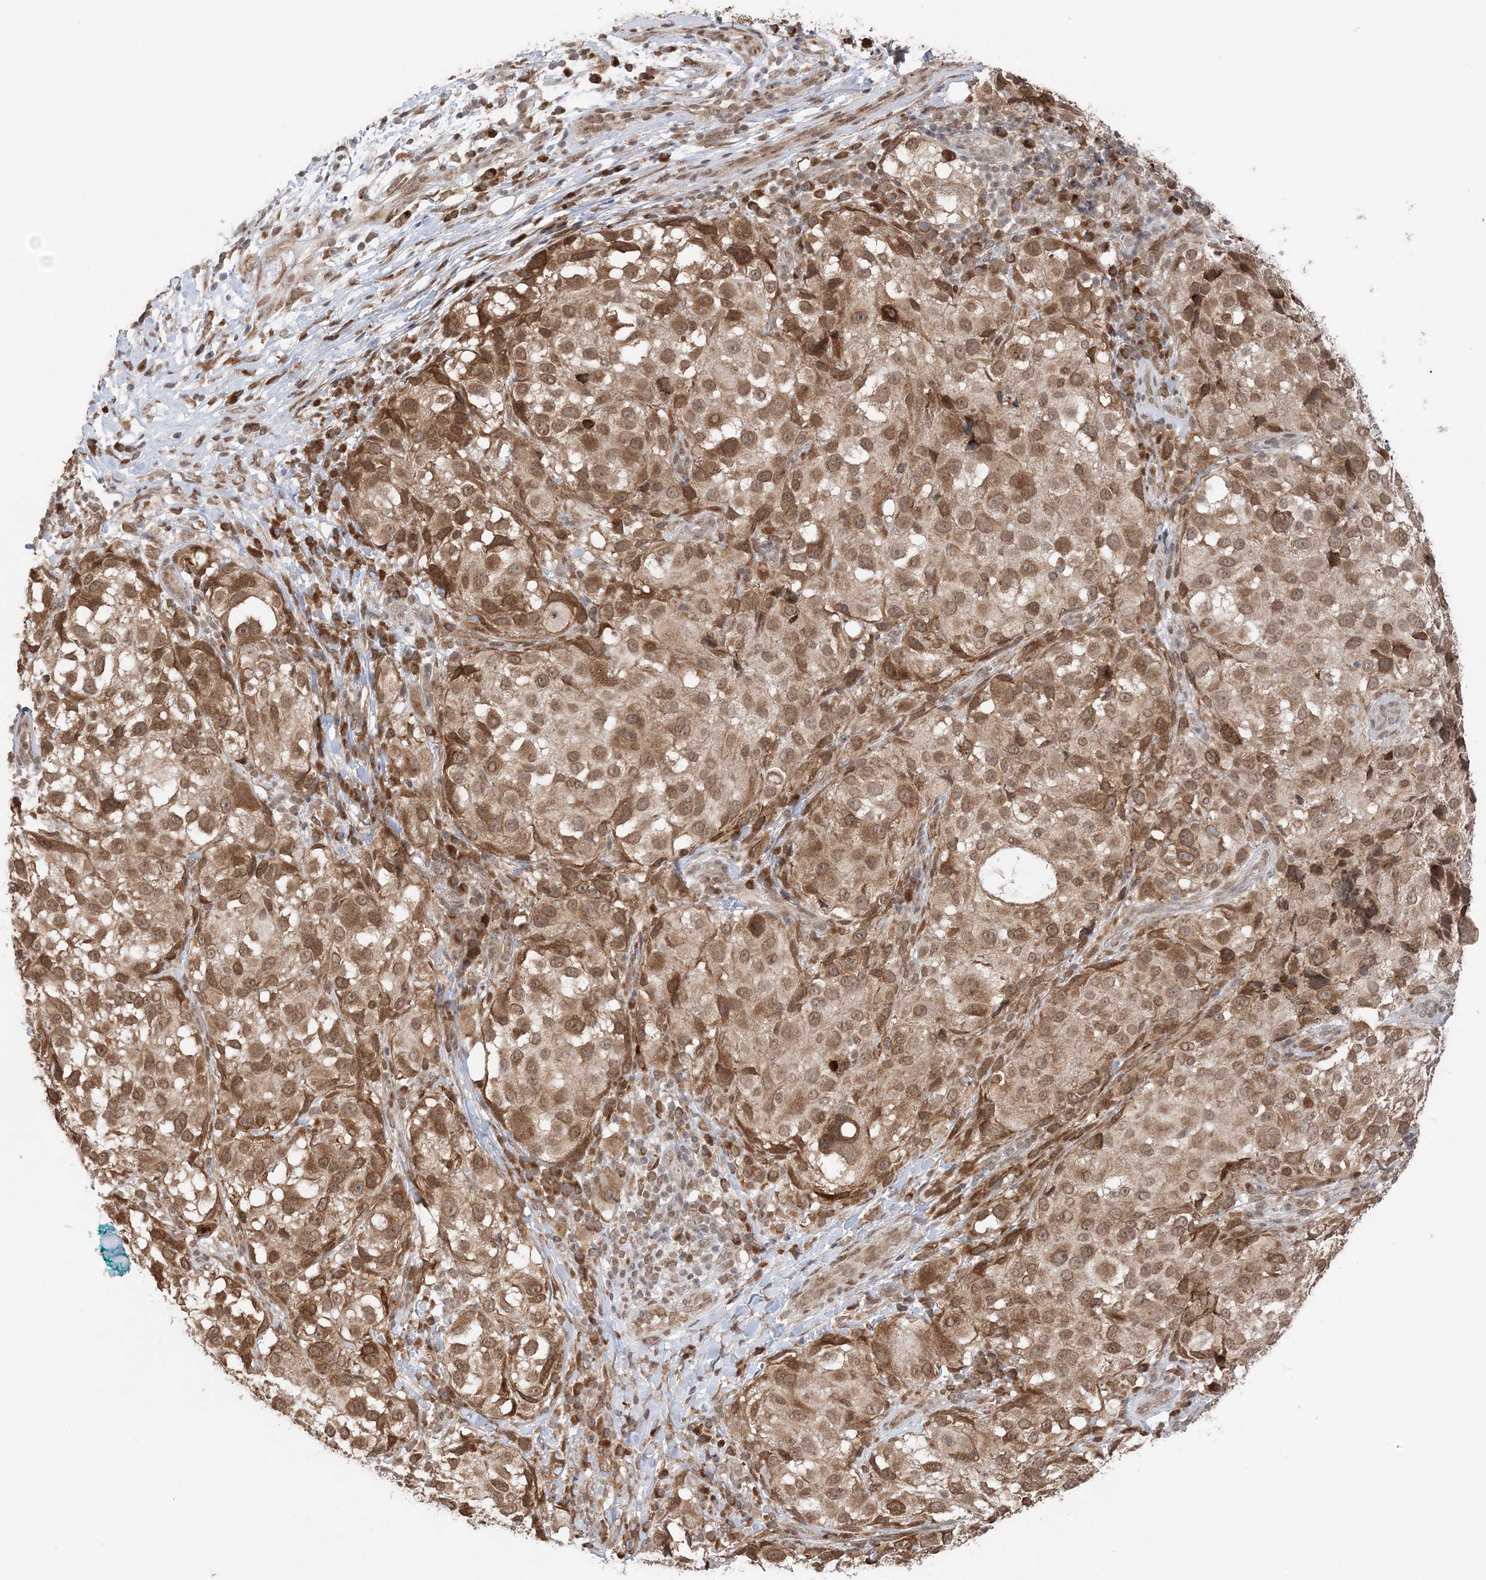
{"staining": {"intensity": "moderate", "quantity": ">75%", "location": "cytoplasmic/membranous"}, "tissue": "melanoma", "cell_type": "Tumor cells", "image_type": "cancer", "snomed": [{"axis": "morphology", "description": "Necrosis, NOS"}, {"axis": "morphology", "description": "Malignant melanoma, NOS"}, {"axis": "topography", "description": "Skin"}], "caption": "Immunohistochemical staining of human melanoma displays moderate cytoplasmic/membranous protein positivity in approximately >75% of tumor cells.", "gene": "TMED10", "patient": {"sex": "female", "age": 87}}